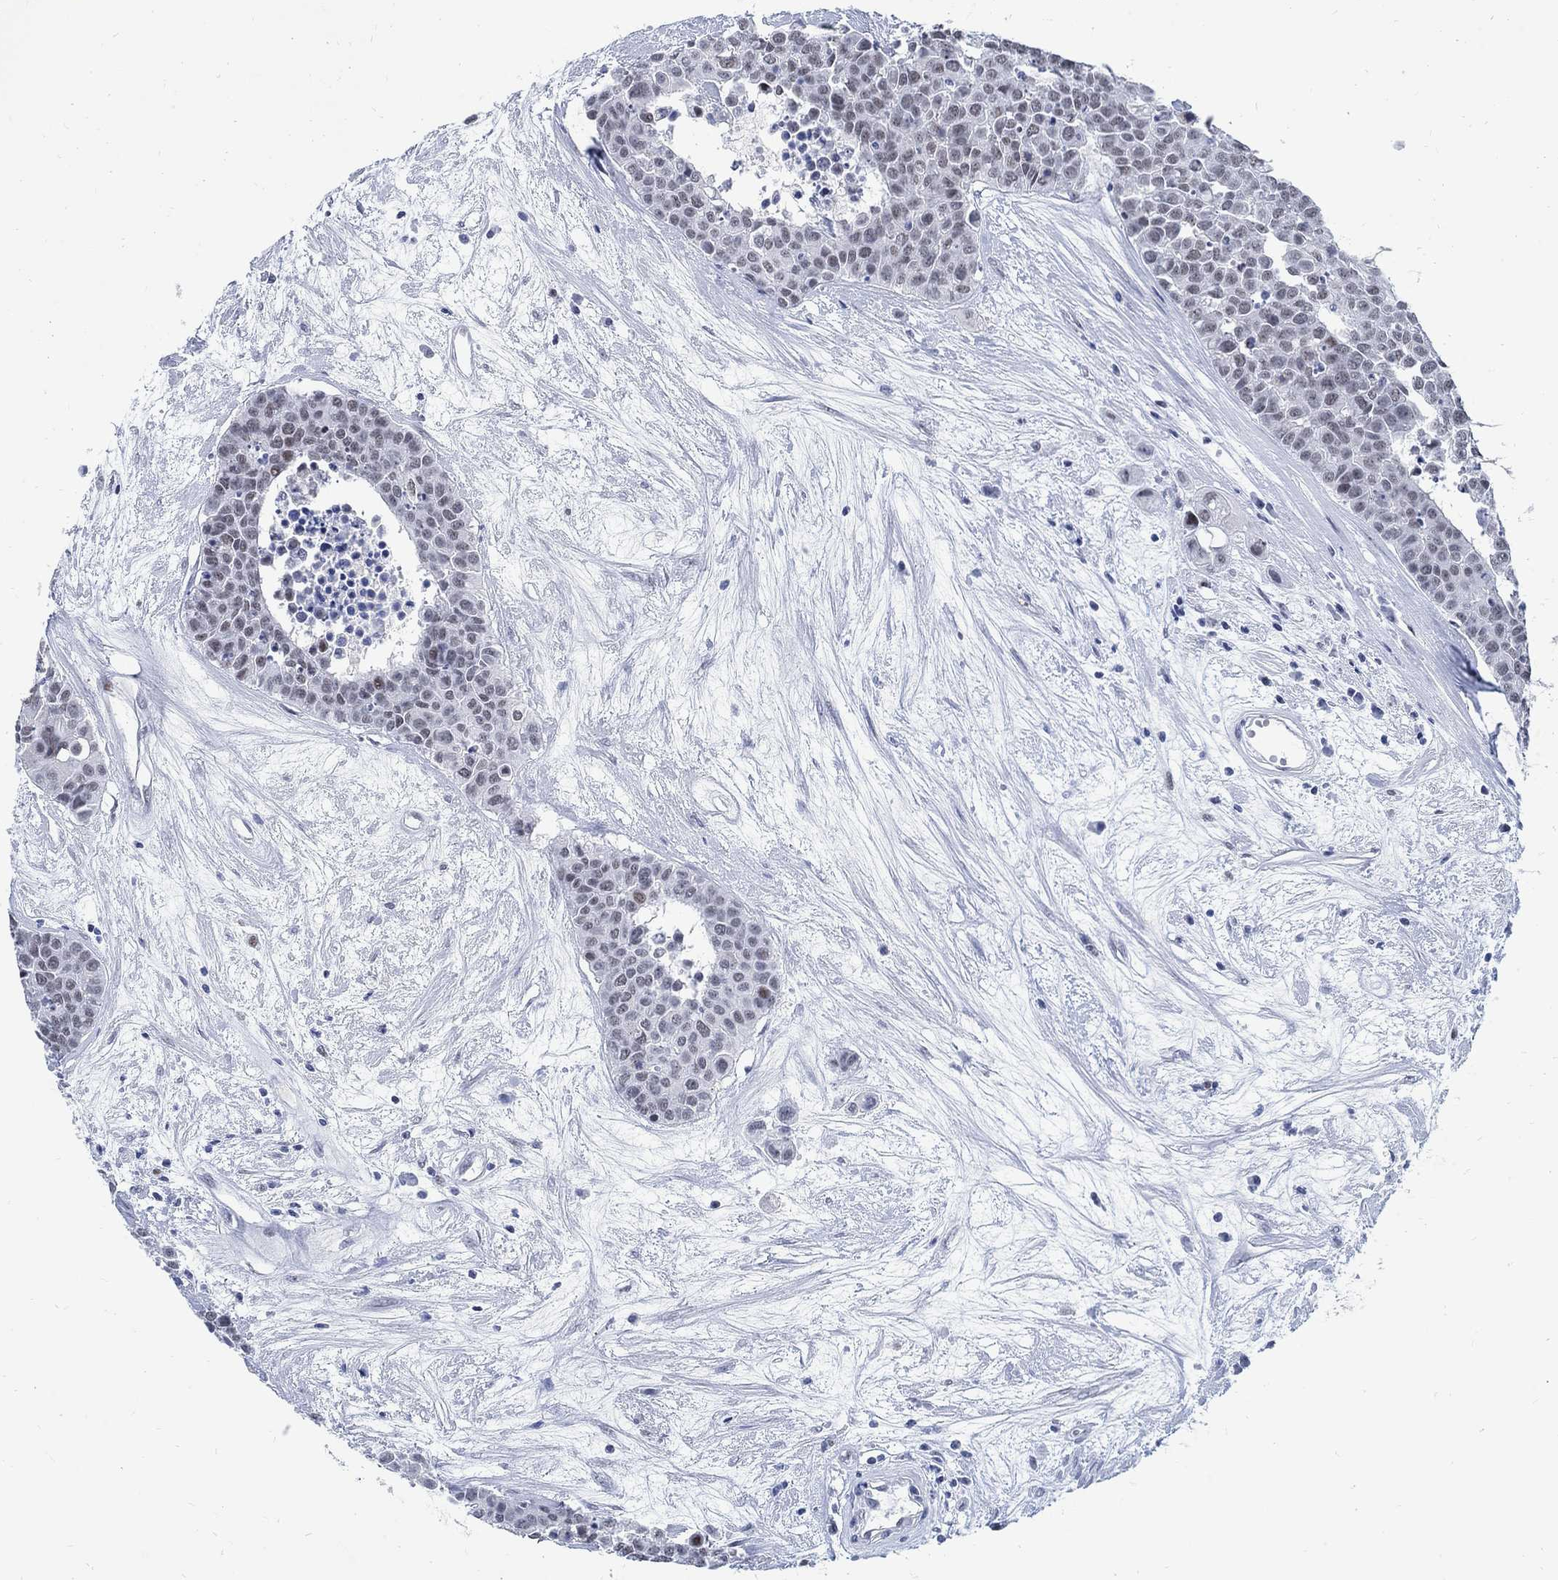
{"staining": {"intensity": "weak", "quantity": "<25%", "location": "nuclear"}, "tissue": "carcinoid", "cell_type": "Tumor cells", "image_type": "cancer", "snomed": [{"axis": "morphology", "description": "Carcinoid, malignant, NOS"}, {"axis": "topography", "description": "Colon"}], "caption": "Carcinoid (malignant) was stained to show a protein in brown. There is no significant staining in tumor cells.", "gene": "DLK1", "patient": {"sex": "male", "age": 81}}